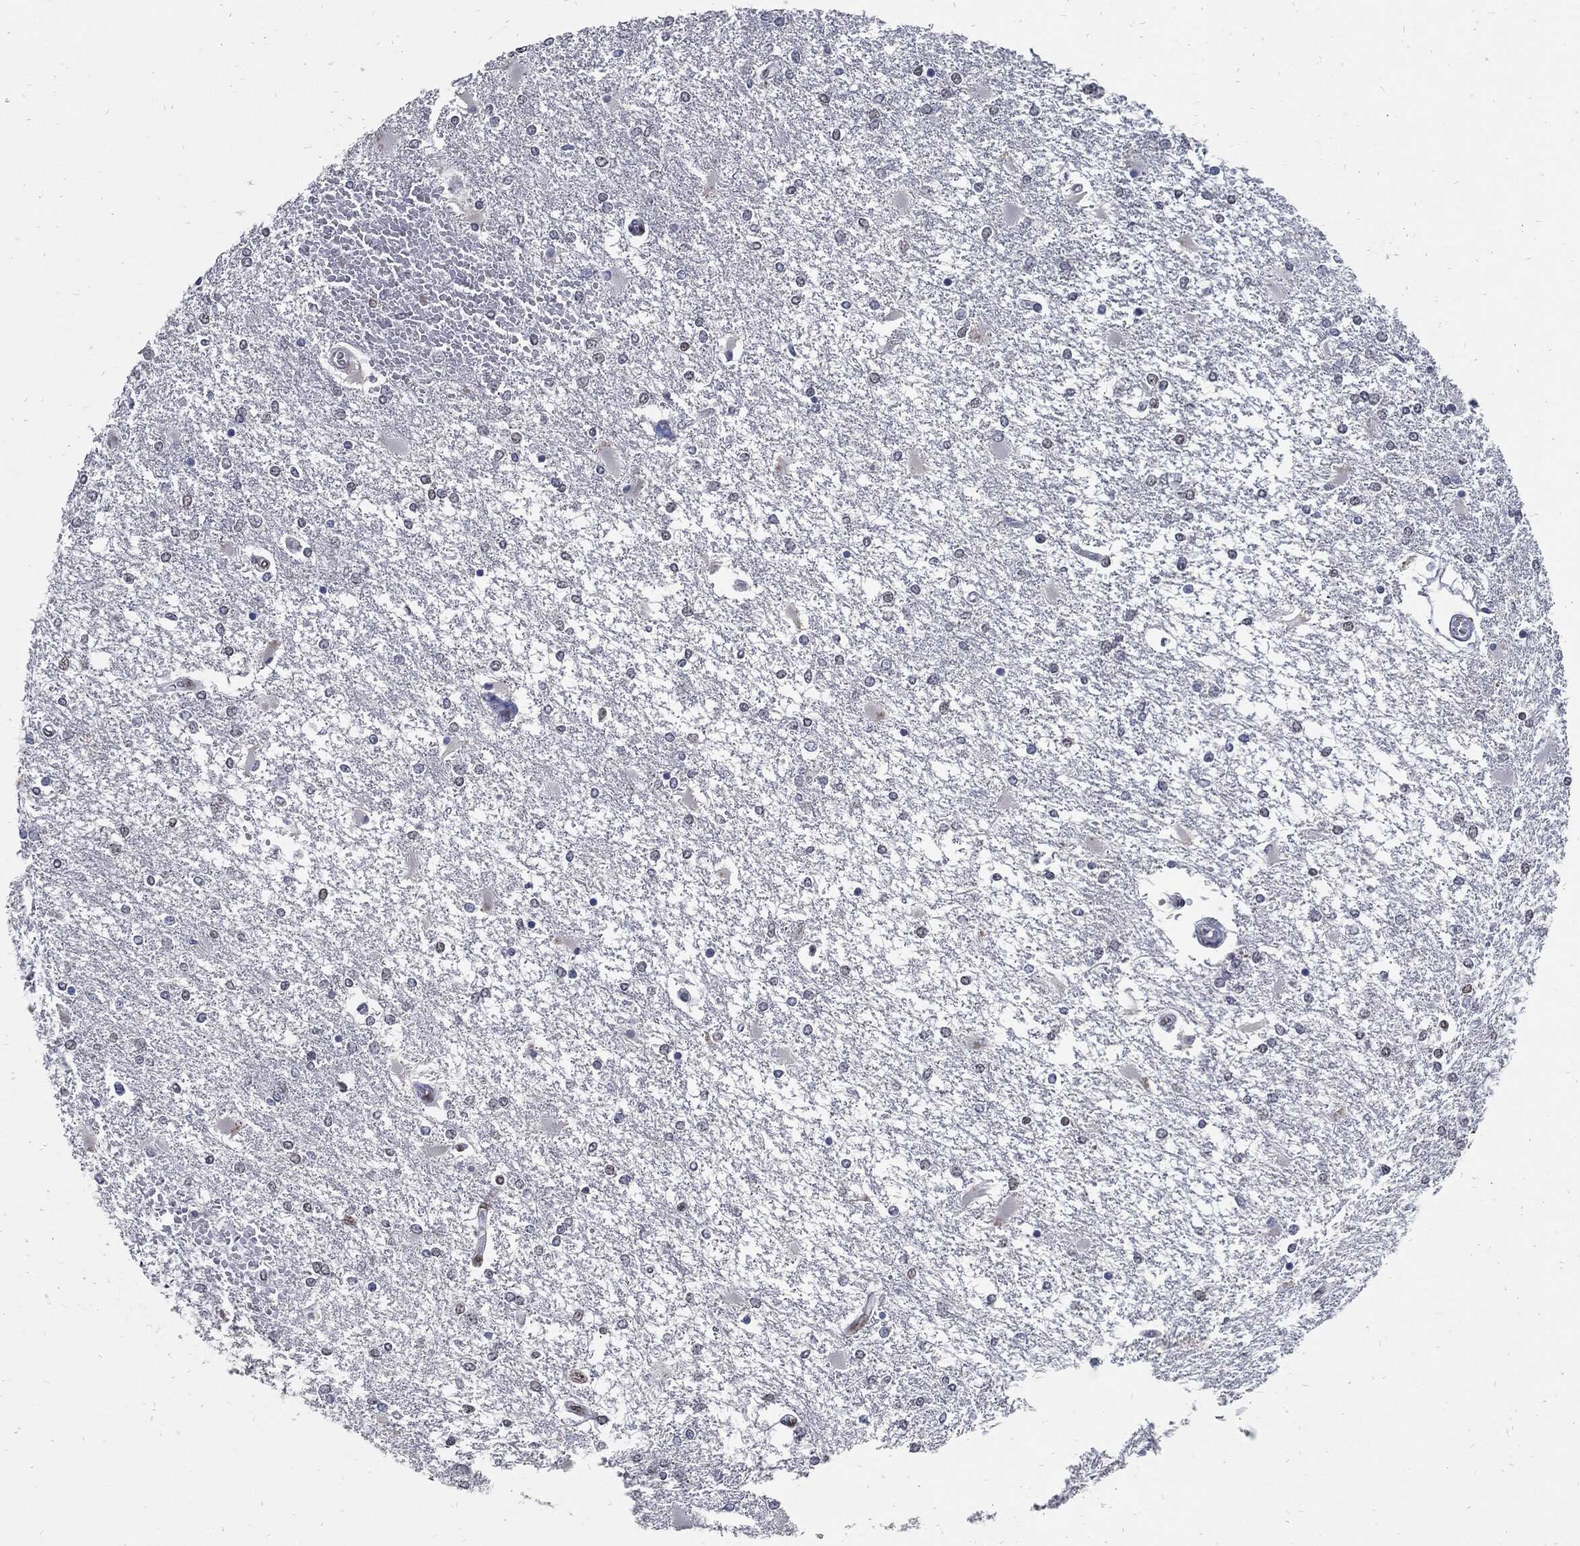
{"staining": {"intensity": "negative", "quantity": "none", "location": "none"}, "tissue": "glioma", "cell_type": "Tumor cells", "image_type": "cancer", "snomed": [{"axis": "morphology", "description": "Glioma, malignant, High grade"}, {"axis": "topography", "description": "Cerebral cortex"}], "caption": "This image is of malignant high-grade glioma stained with immunohistochemistry (IHC) to label a protein in brown with the nuclei are counter-stained blue. There is no expression in tumor cells.", "gene": "JUN", "patient": {"sex": "male", "age": 79}}